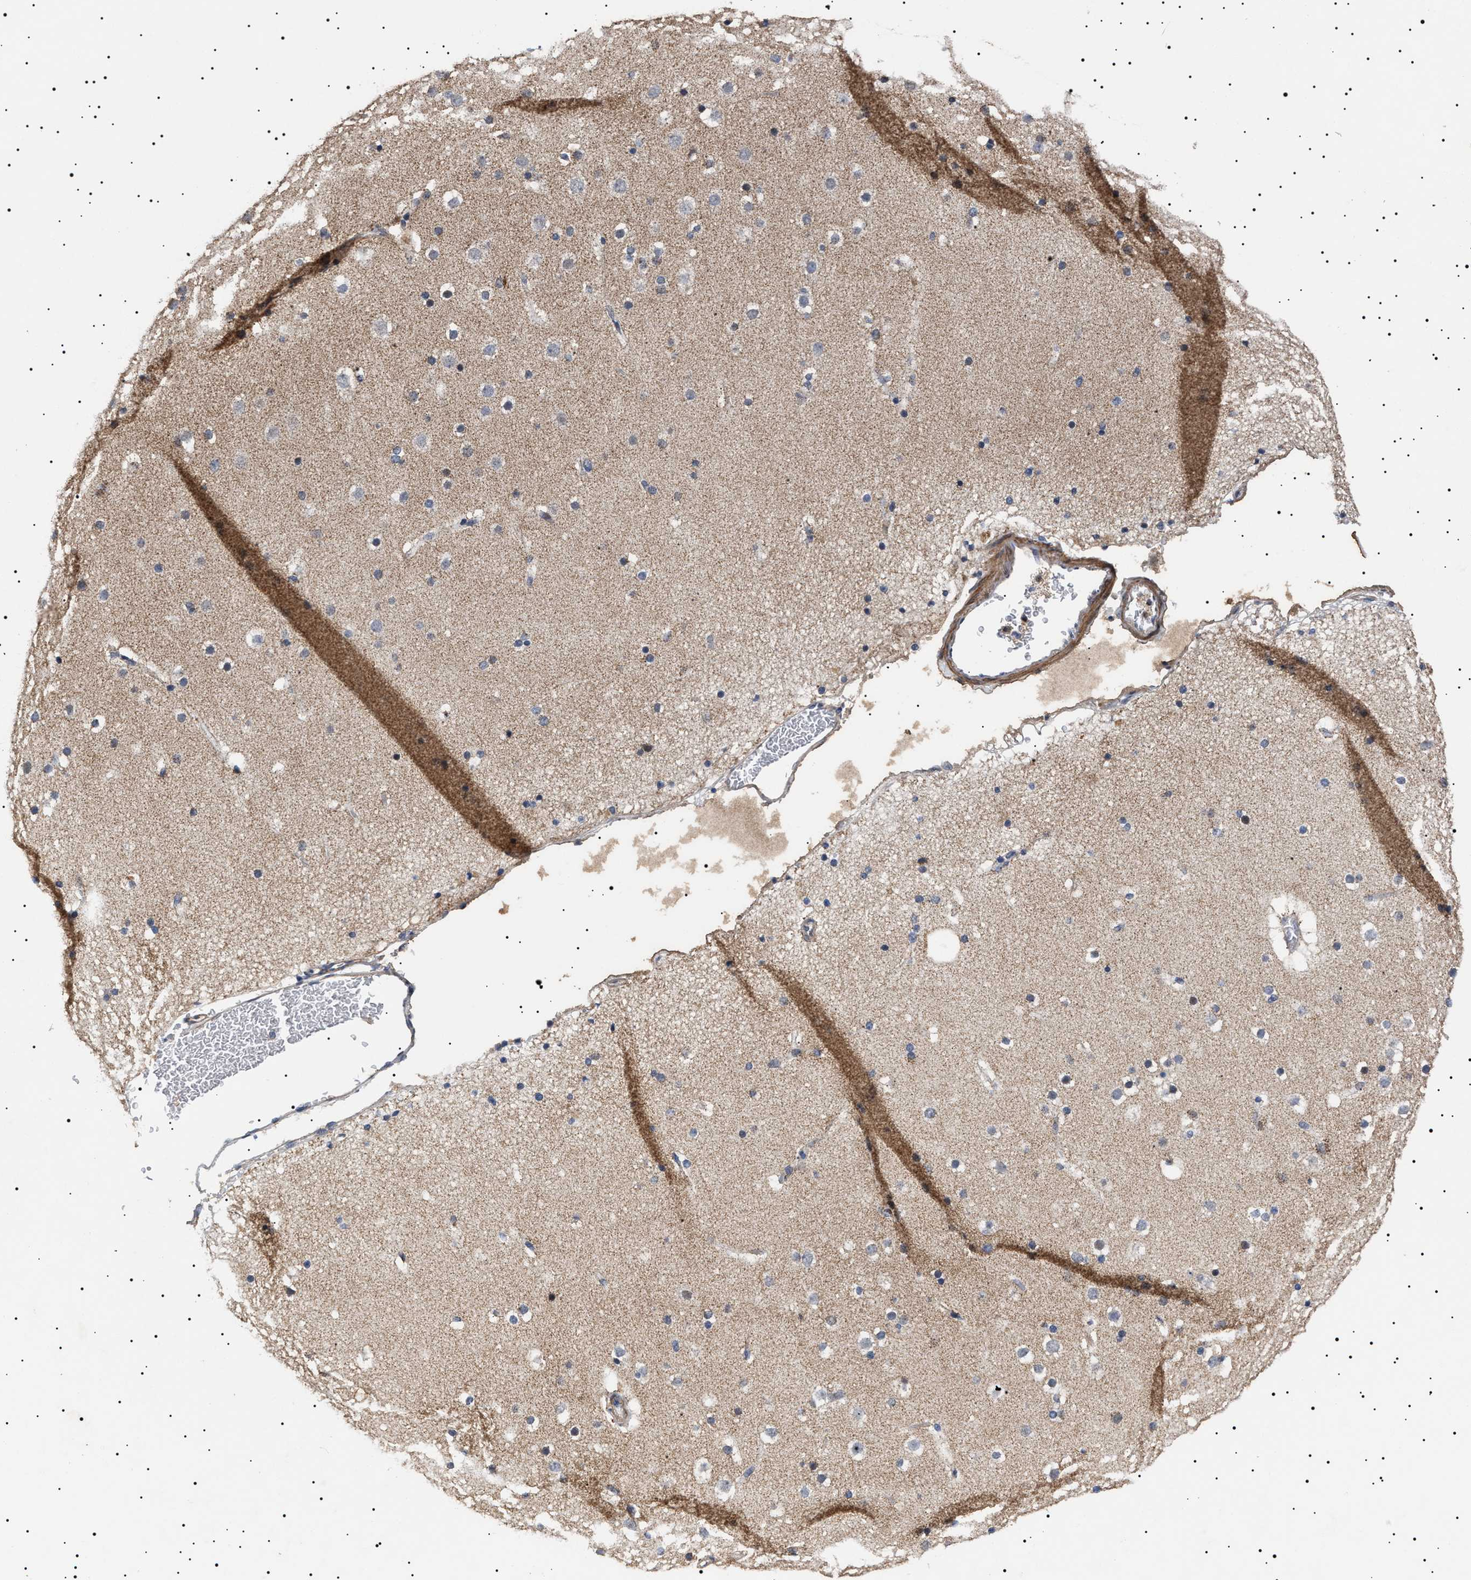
{"staining": {"intensity": "weak", "quantity": ">75%", "location": "cytoplasmic/membranous"}, "tissue": "cerebral cortex", "cell_type": "Endothelial cells", "image_type": "normal", "snomed": [{"axis": "morphology", "description": "Normal tissue, NOS"}, {"axis": "topography", "description": "Cerebral cortex"}], "caption": "Protein staining of benign cerebral cortex exhibits weak cytoplasmic/membranous positivity in about >75% of endothelial cells. The protein is stained brown, and the nuclei are stained in blue (DAB (3,3'-diaminobenzidine) IHC with brightfield microscopy, high magnification).", "gene": "RAB34", "patient": {"sex": "male", "age": 57}}